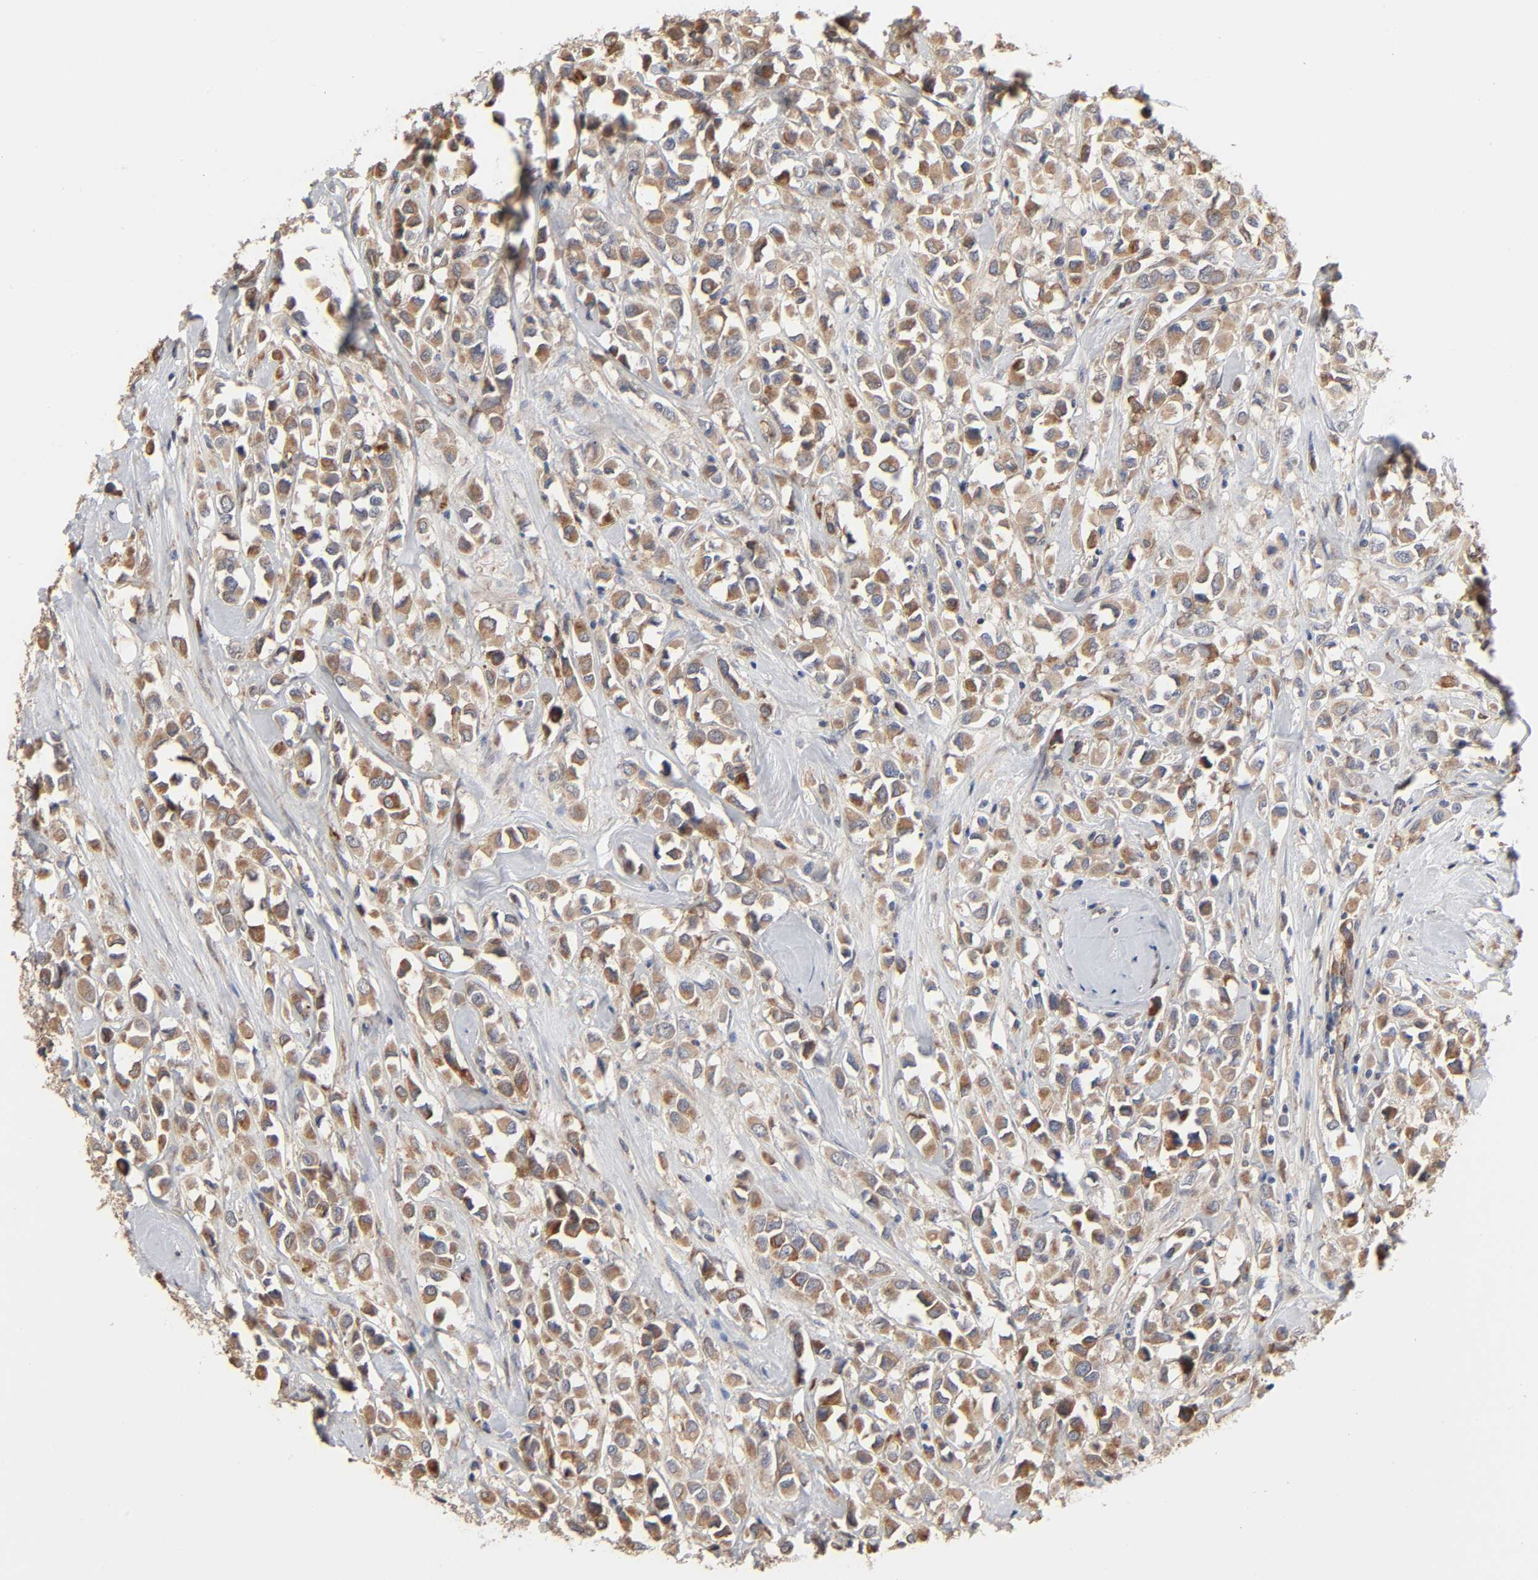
{"staining": {"intensity": "moderate", "quantity": ">75%", "location": "cytoplasmic/membranous"}, "tissue": "breast cancer", "cell_type": "Tumor cells", "image_type": "cancer", "snomed": [{"axis": "morphology", "description": "Duct carcinoma"}, {"axis": "topography", "description": "Breast"}], "caption": "A high-resolution micrograph shows immunohistochemistry staining of breast cancer (infiltrating ductal carcinoma), which exhibits moderate cytoplasmic/membranous expression in approximately >75% of tumor cells.", "gene": "NDRG2", "patient": {"sex": "female", "age": 61}}